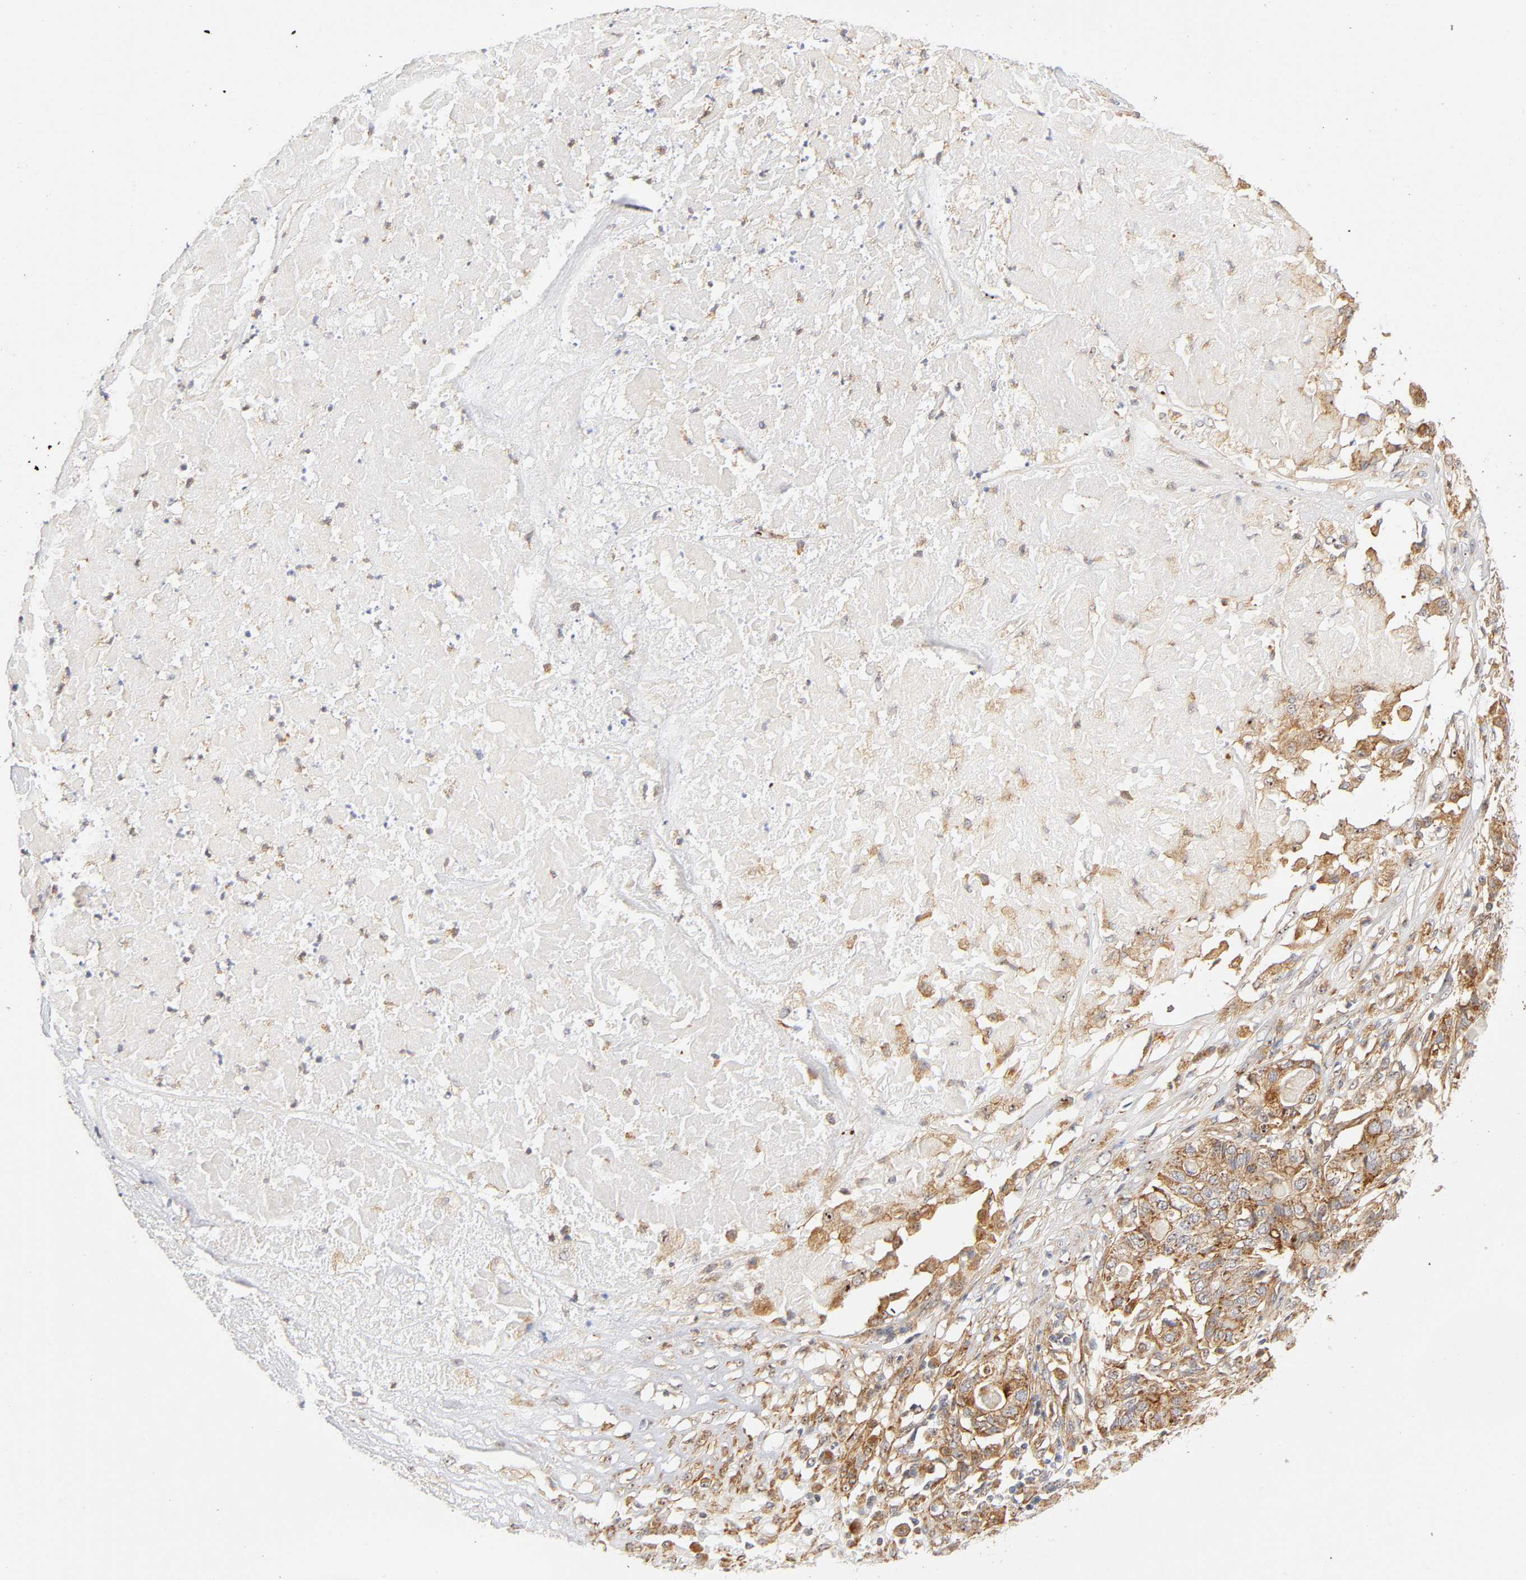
{"staining": {"intensity": "moderate", "quantity": ">75%", "location": "cytoplasmic/membranous"}, "tissue": "pancreatic cancer", "cell_type": "Tumor cells", "image_type": "cancer", "snomed": [{"axis": "morphology", "description": "Adenocarcinoma, NOS"}, {"axis": "topography", "description": "Pancreas"}], "caption": "Pancreatic adenocarcinoma stained with a brown dye demonstrates moderate cytoplasmic/membranous positive expression in approximately >75% of tumor cells.", "gene": "PLD1", "patient": {"sex": "male", "age": 50}}